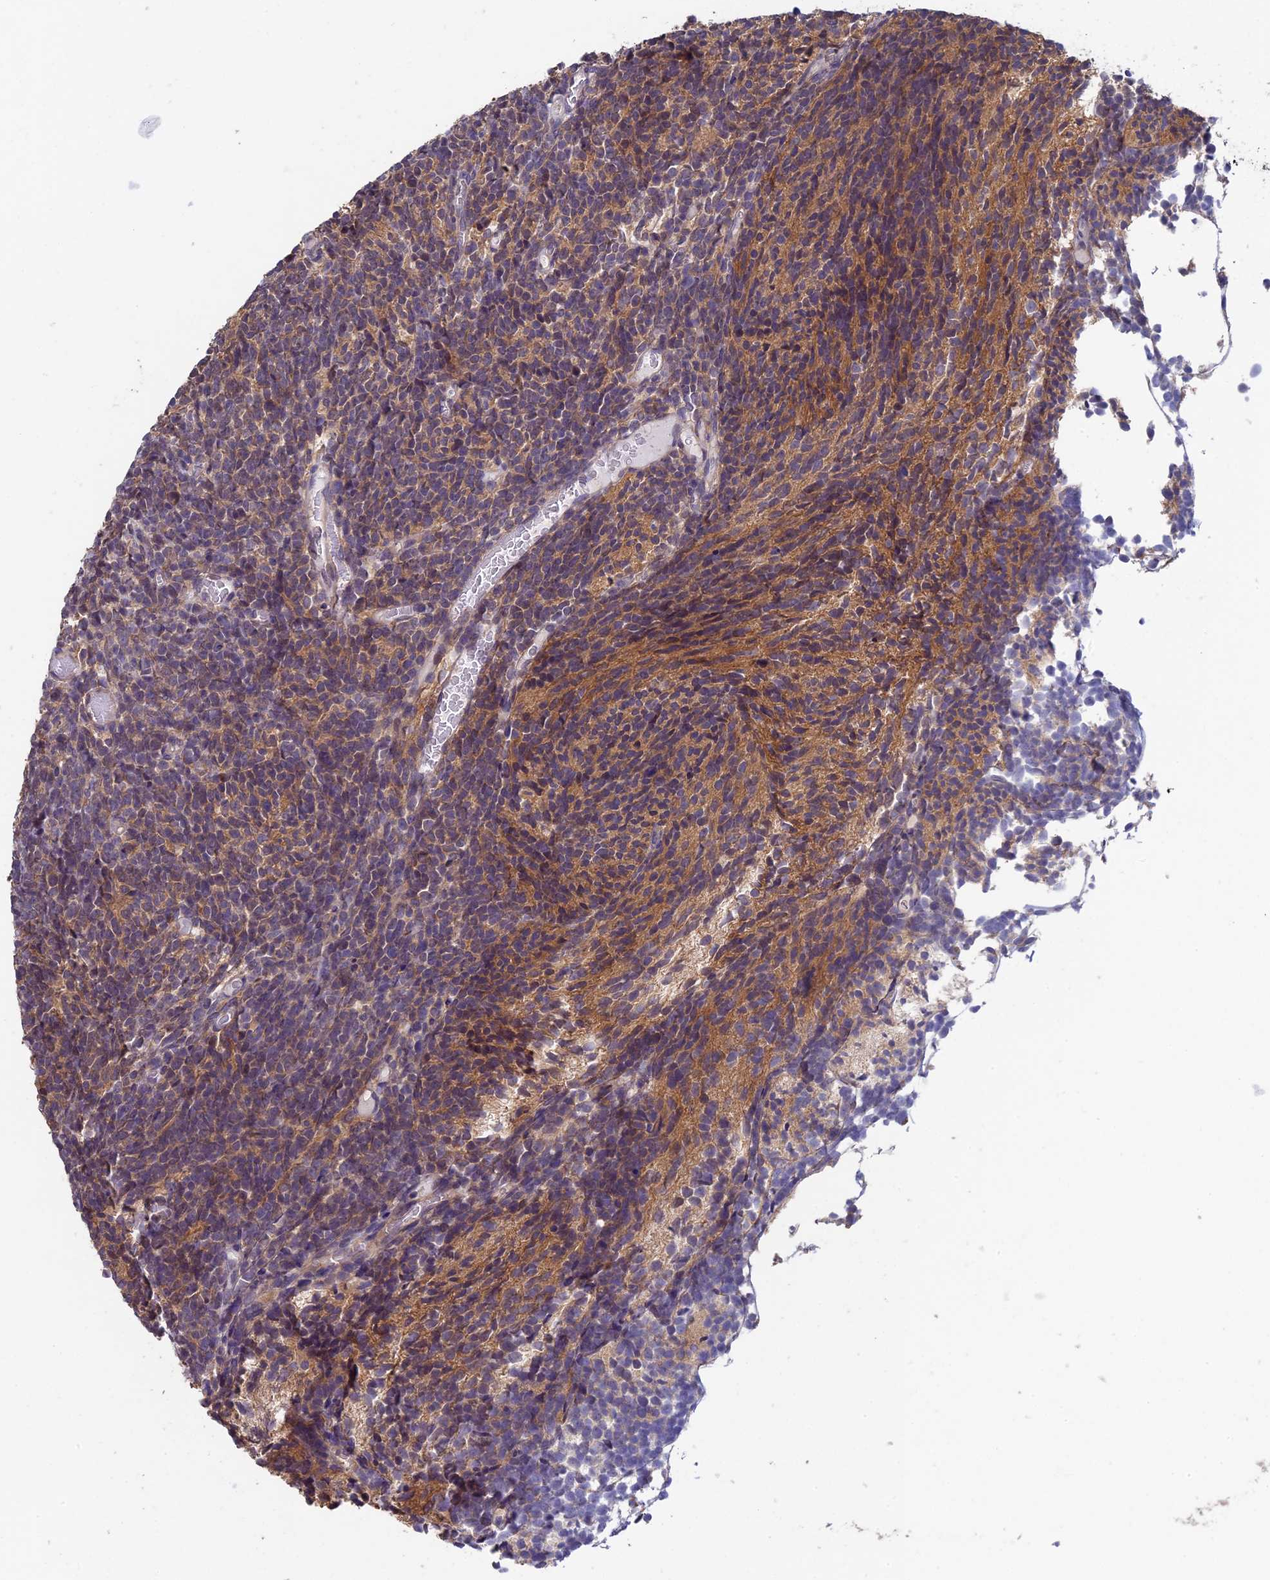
{"staining": {"intensity": "moderate", "quantity": "25%-75%", "location": "cytoplasmic/membranous"}, "tissue": "glioma", "cell_type": "Tumor cells", "image_type": "cancer", "snomed": [{"axis": "morphology", "description": "Glioma, malignant, Low grade"}, {"axis": "topography", "description": "Brain"}], "caption": "The micrograph reveals immunohistochemical staining of malignant glioma (low-grade). There is moderate cytoplasmic/membranous positivity is appreciated in about 25%-75% of tumor cells.", "gene": "LCMT1", "patient": {"sex": "female", "age": 1}}